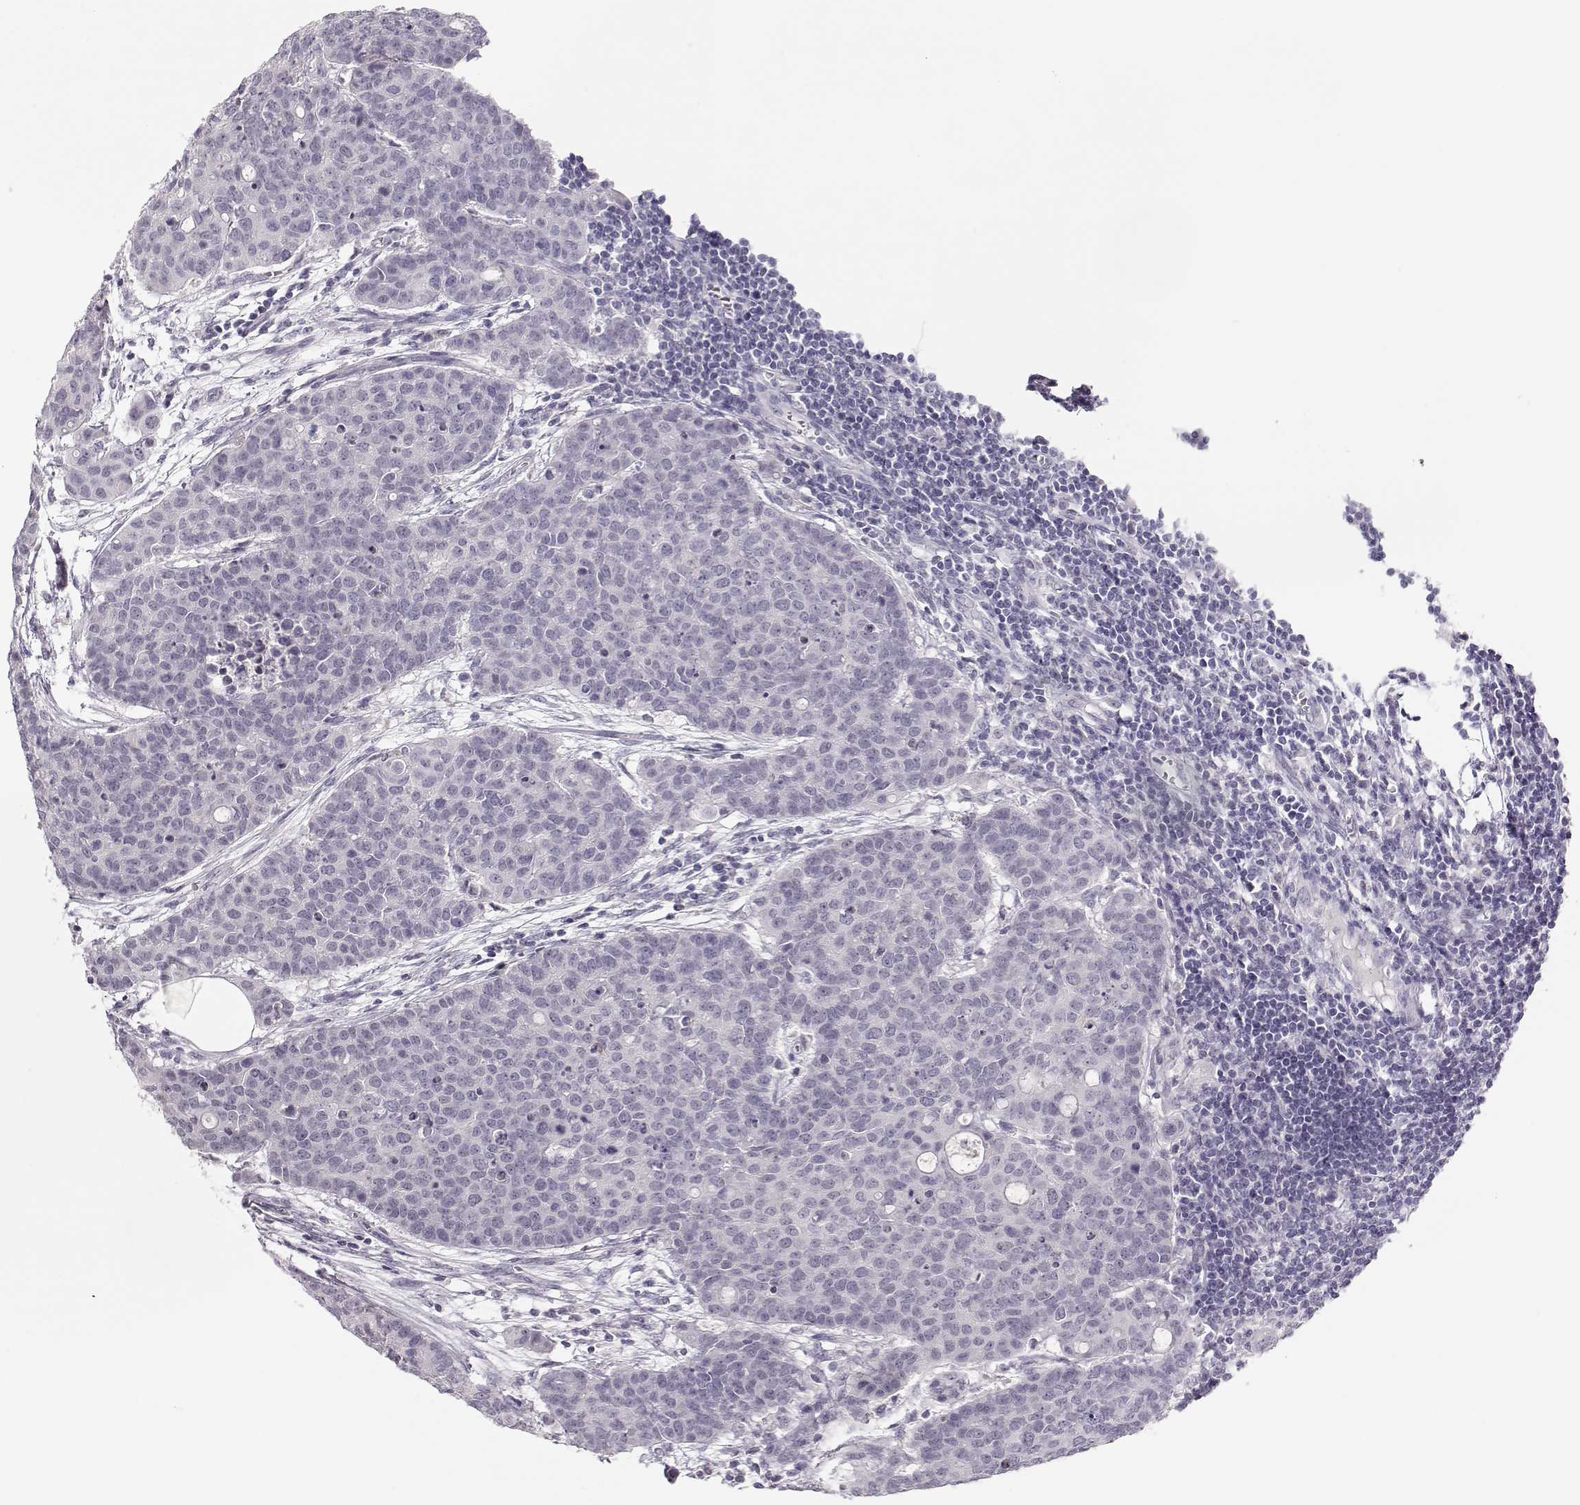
{"staining": {"intensity": "negative", "quantity": "none", "location": "none"}, "tissue": "carcinoid", "cell_type": "Tumor cells", "image_type": "cancer", "snomed": [{"axis": "morphology", "description": "Carcinoid, malignant, NOS"}, {"axis": "topography", "description": "Colon"}], "caption": "An immunohistochemistry (IHC) histopathology image of carcinoid (malignant) is shown. There is no staining in tumor cells of carcinoid (malignant). (DAB (3,3'-diaminobenzidine) immunohistochemistry (IHC) with hematoxylin counter stain).", "gene": "IMPG1", "patient": {"sex": "male", "age": 81}}